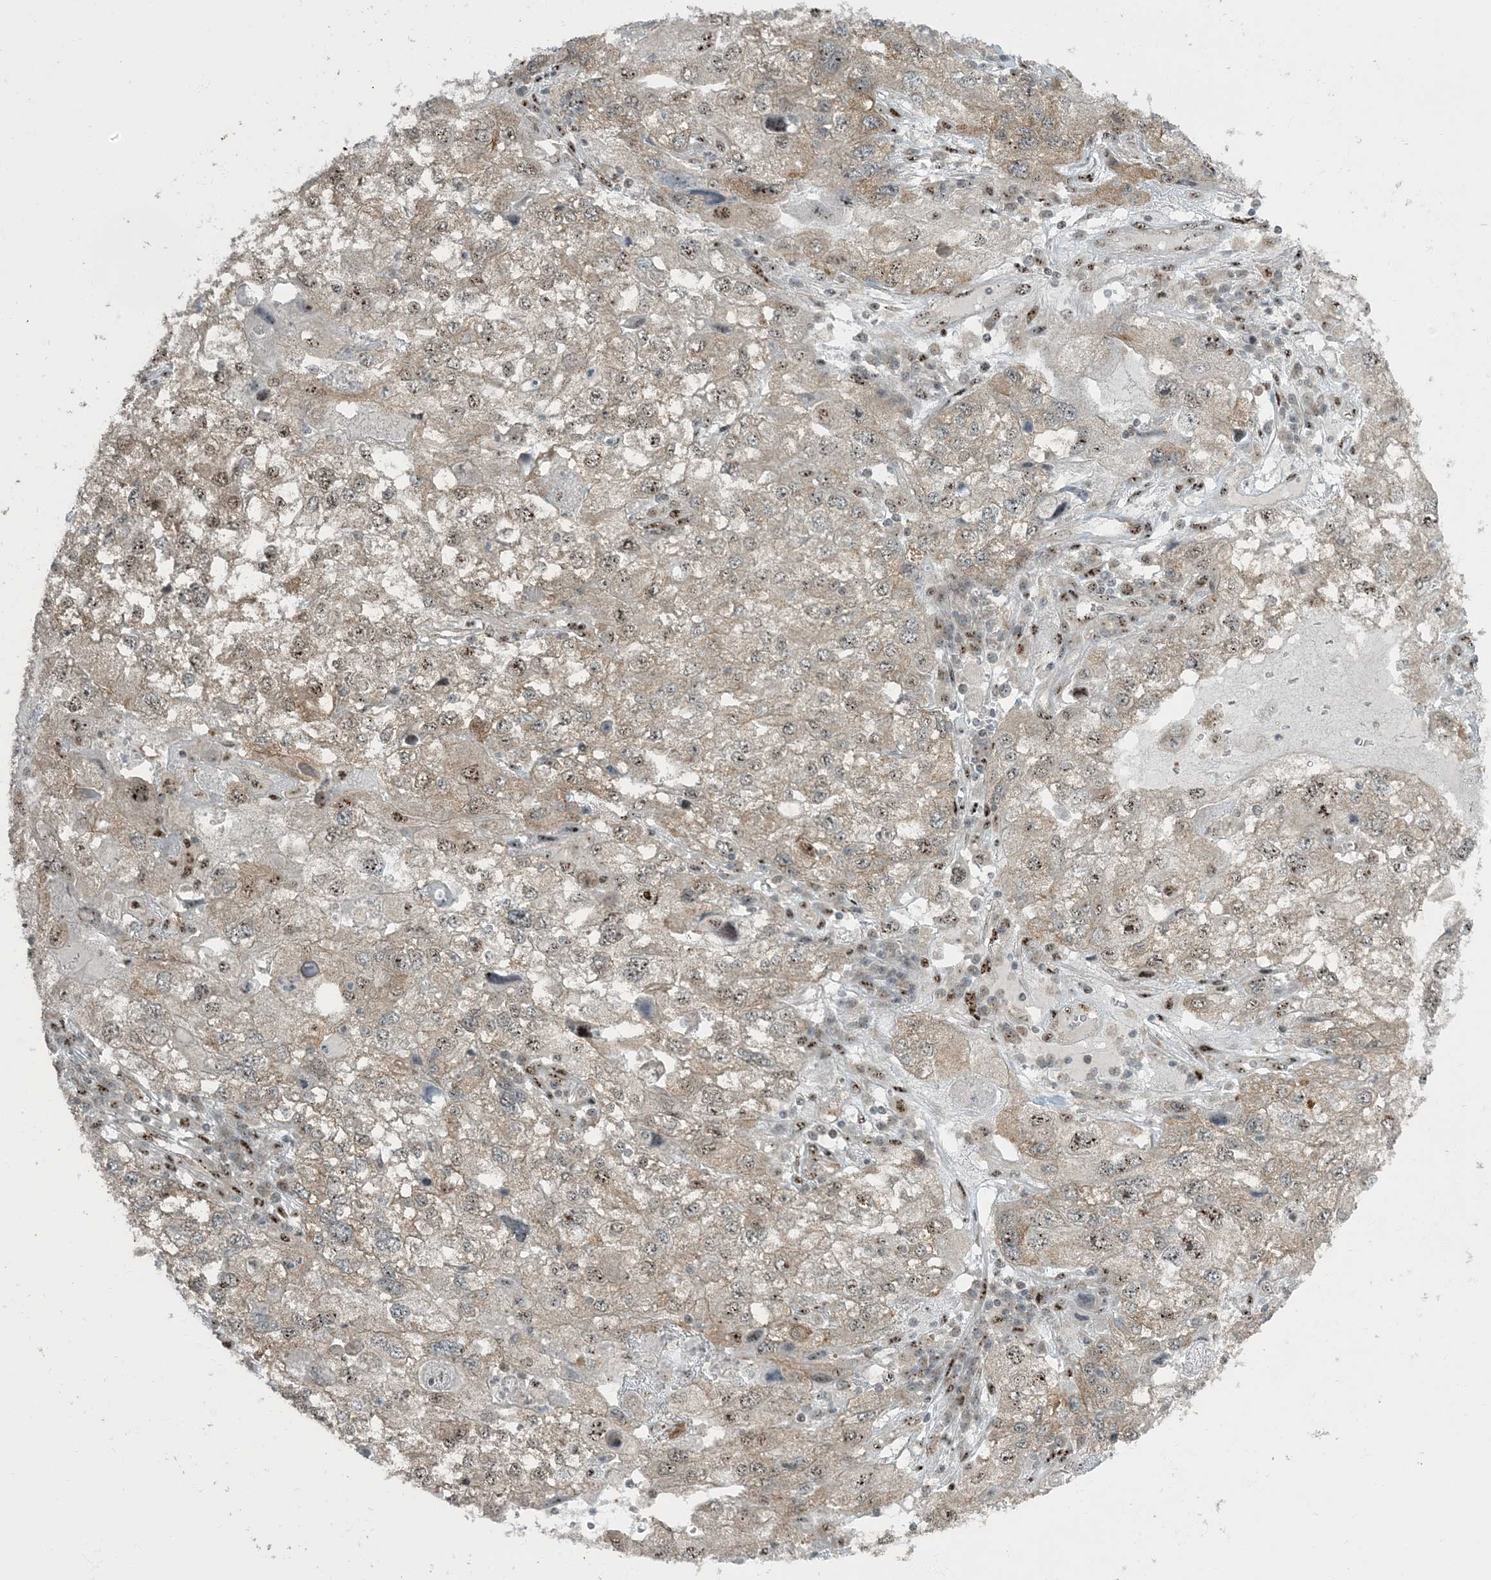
{"staining": {"intensity": "weak", "quantity": "25%-75%", "location": "cytoplasmic/membranous,nuclear"}, "tissue": "endometrial cancer", "cell_type": "Tumor cells", "image_type": "cancer", "snomed": [{"axis": "morphology", "description": "Adenocarcinoma, NOS"}, {"axis": "topography", "description": "Endometrium"}], "caption": "Protein staining of endometrial adenocarcinoma tissue exhibits weak cytoplasmic/membranous and nuclear positivity in about 25%-75% of tumor cells.", "gene": "MBD1", "patient": {"sex": "female", "age": 49}}